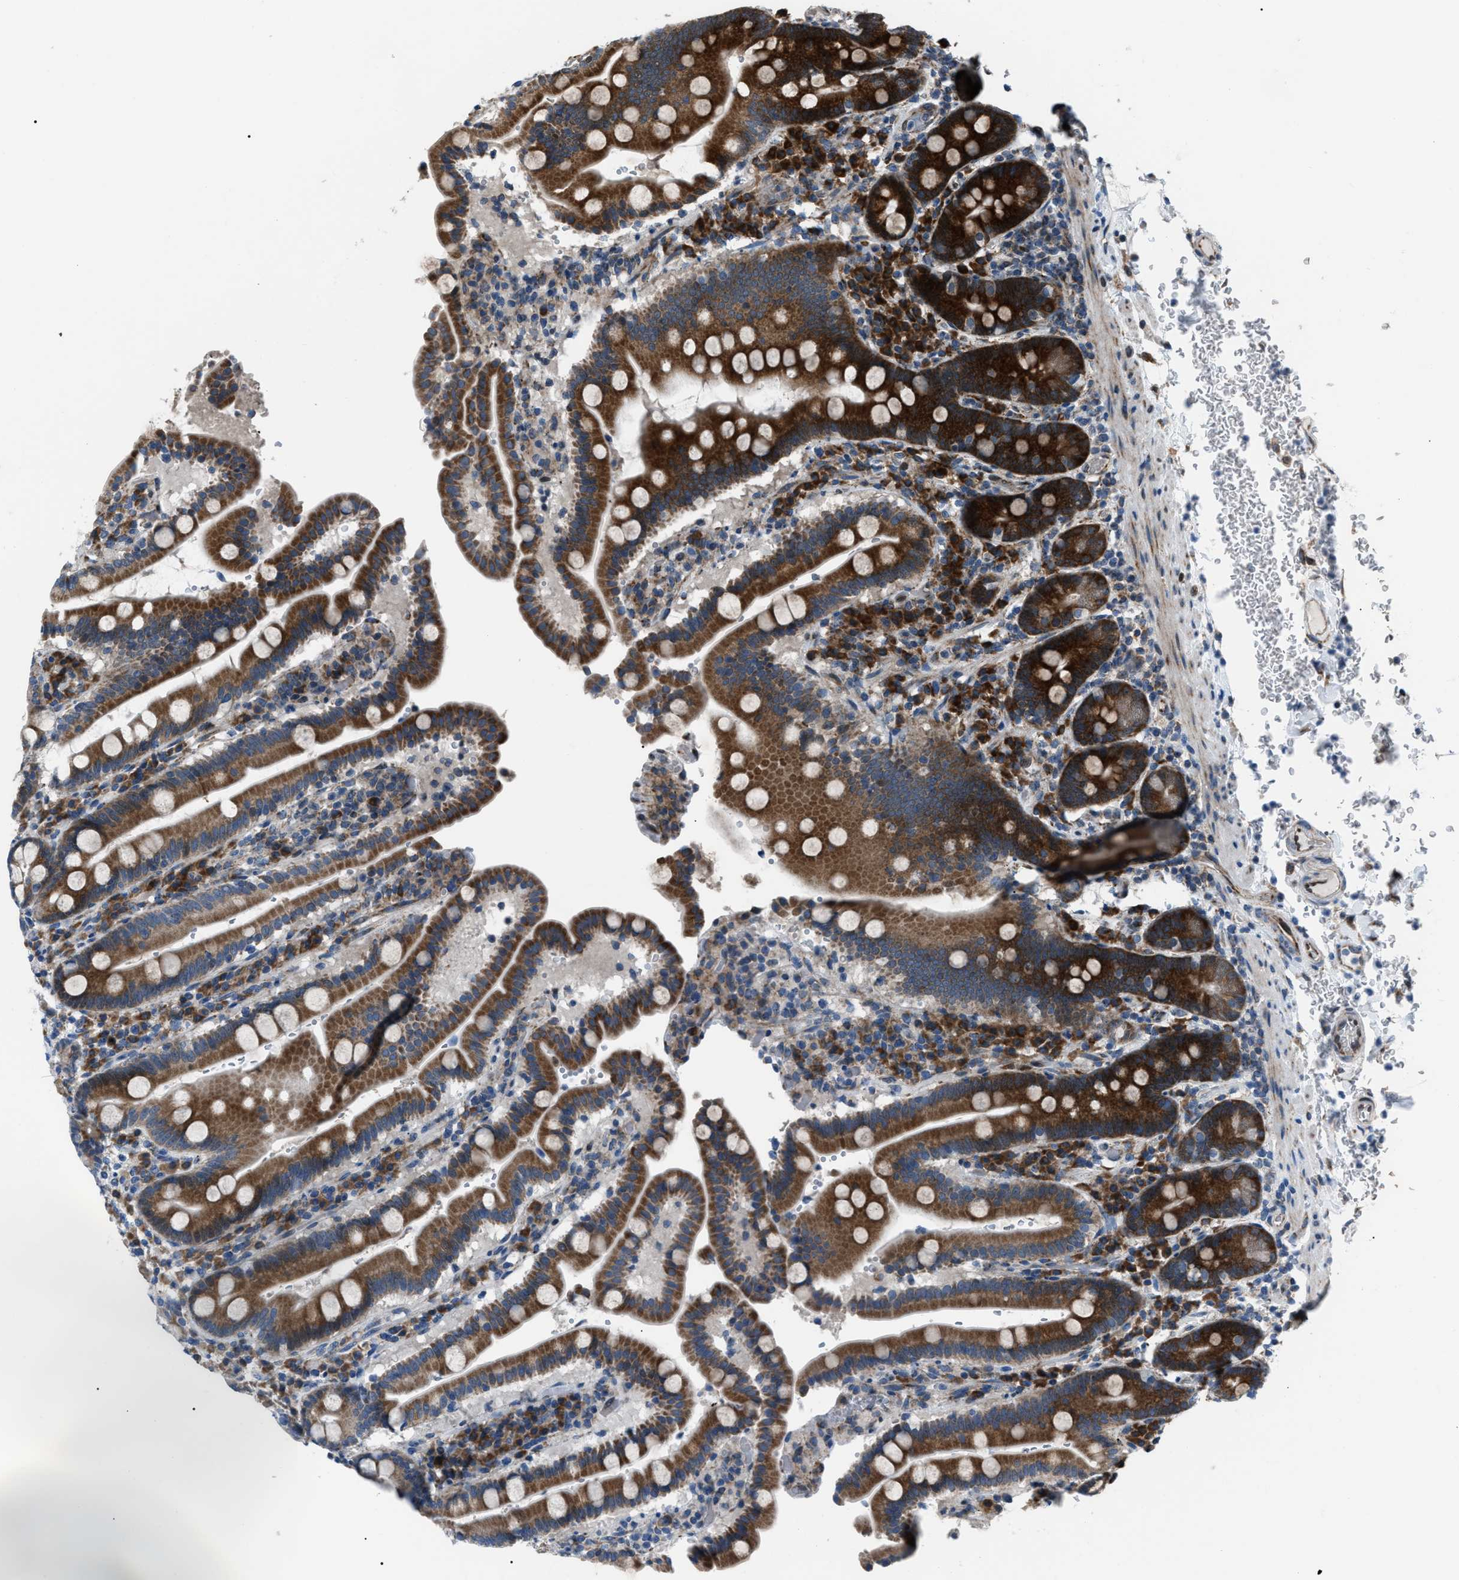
{"staining": {"intensity": "strong", "quantity": ">75%", "location": "cytoplasmic/membranous"}, "tissue": "duodenum", "cell_type": "Glandular cells", "image_type": "normal", "snomed": [{"axis": "morphology", "description": "Normal tissue, NOS"}, {"axis": "topography", "description": "Small intestine, NOS"}], "caption": "An immunohistochemistry (IHC) image of benign tissue is shown. Protein staining in brown labels strong cytoplasmic/membranous positivity in duodenum within glandular cells.", "gene": "AGO2", "patient": {"sex": "female", "age": 71}}